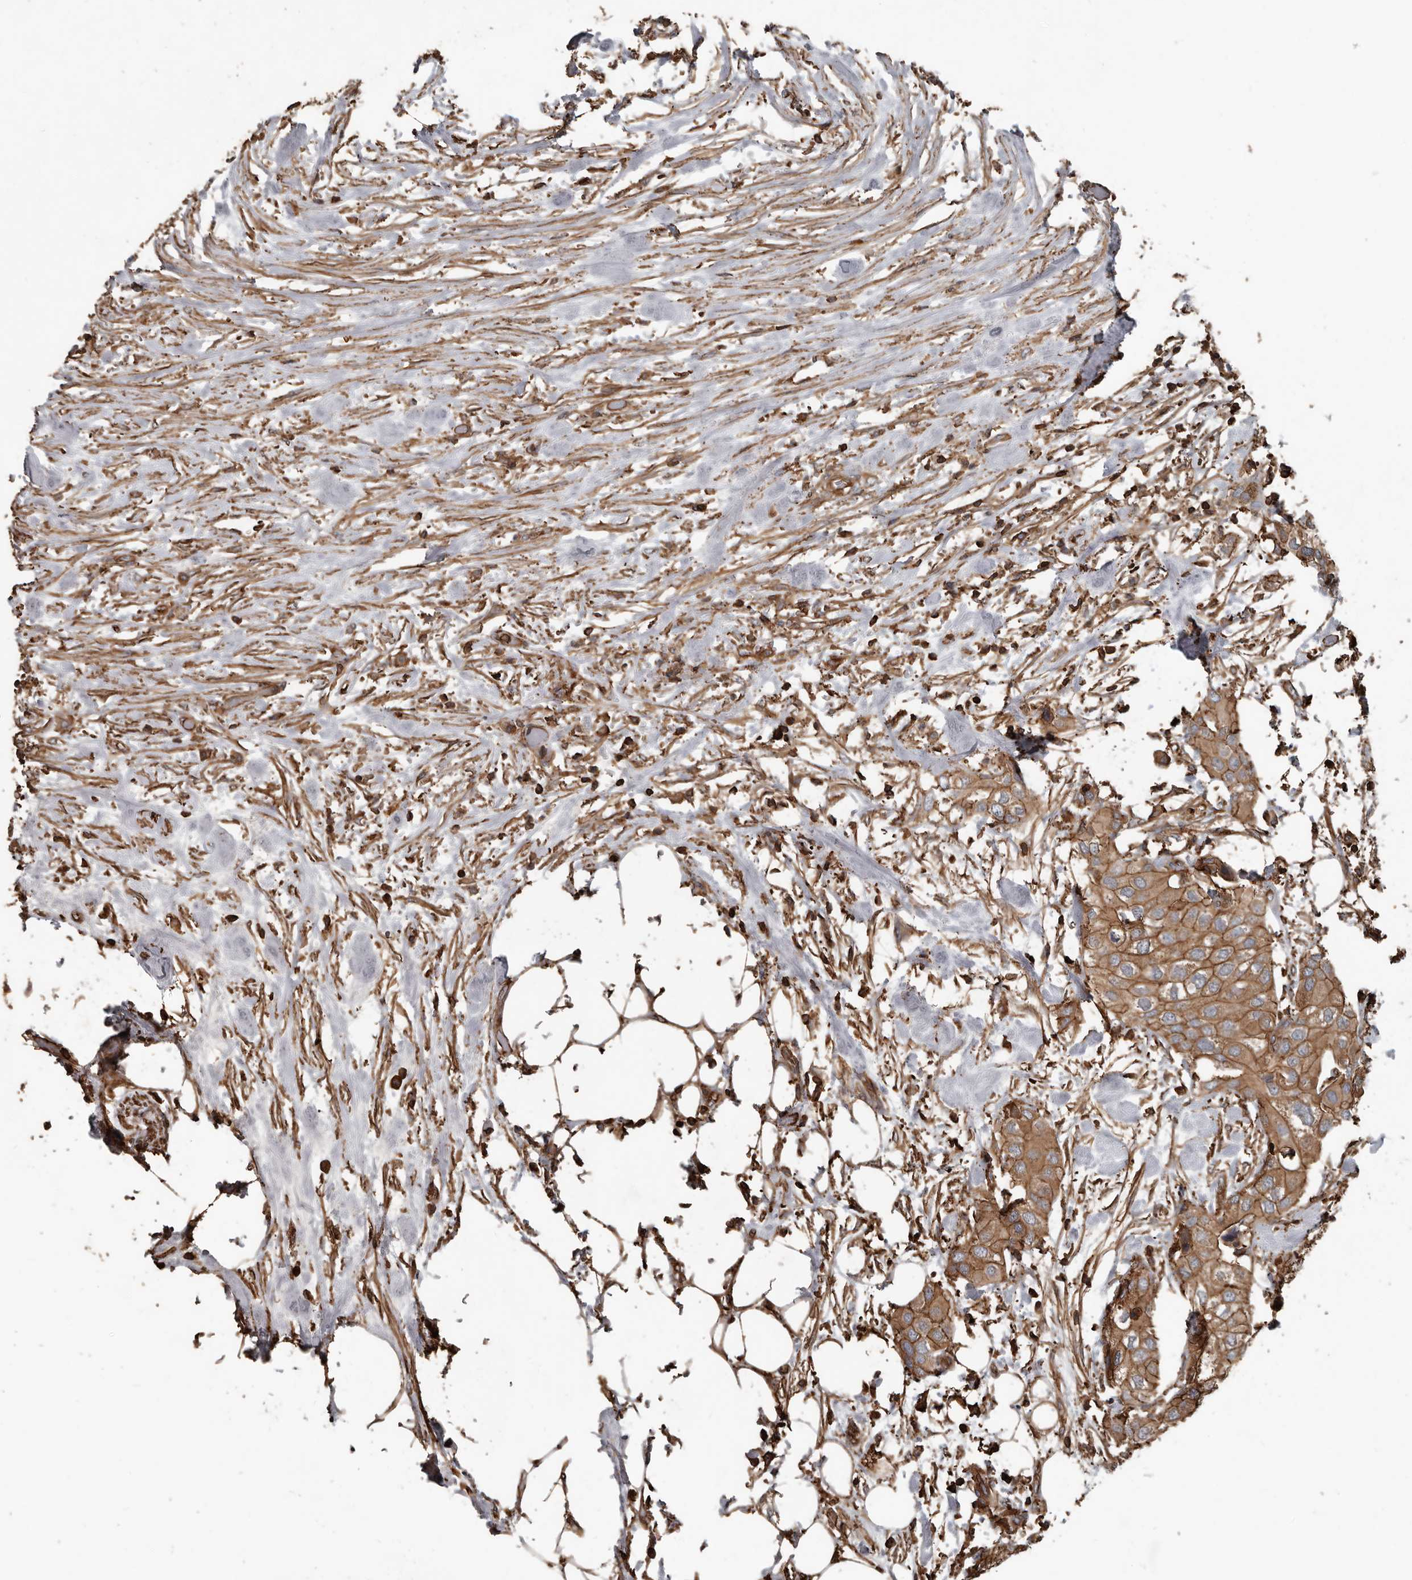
{"staining": {"intensity": "moderate", "quantity": ">75%", "location": "cytoplasmic/membranous"}, "tissue": "urothelial cancer", "cell_type": "Tumor cells", "image_type": "cancer", "snomed": [{"axis": "morphology", "description": "Urothelial carcinoma, High grade"}, {"axis": "topography", "description": "Urinary bladder"}], "caption": "Protein expression analysis of high-grade urothelial carcinoma reveals moderate cytoplasmic/membranous positivity in approximately >75% of tumor cells.", "gene": "DENND6B", "patient": {"sex": "male", "age": 64}}